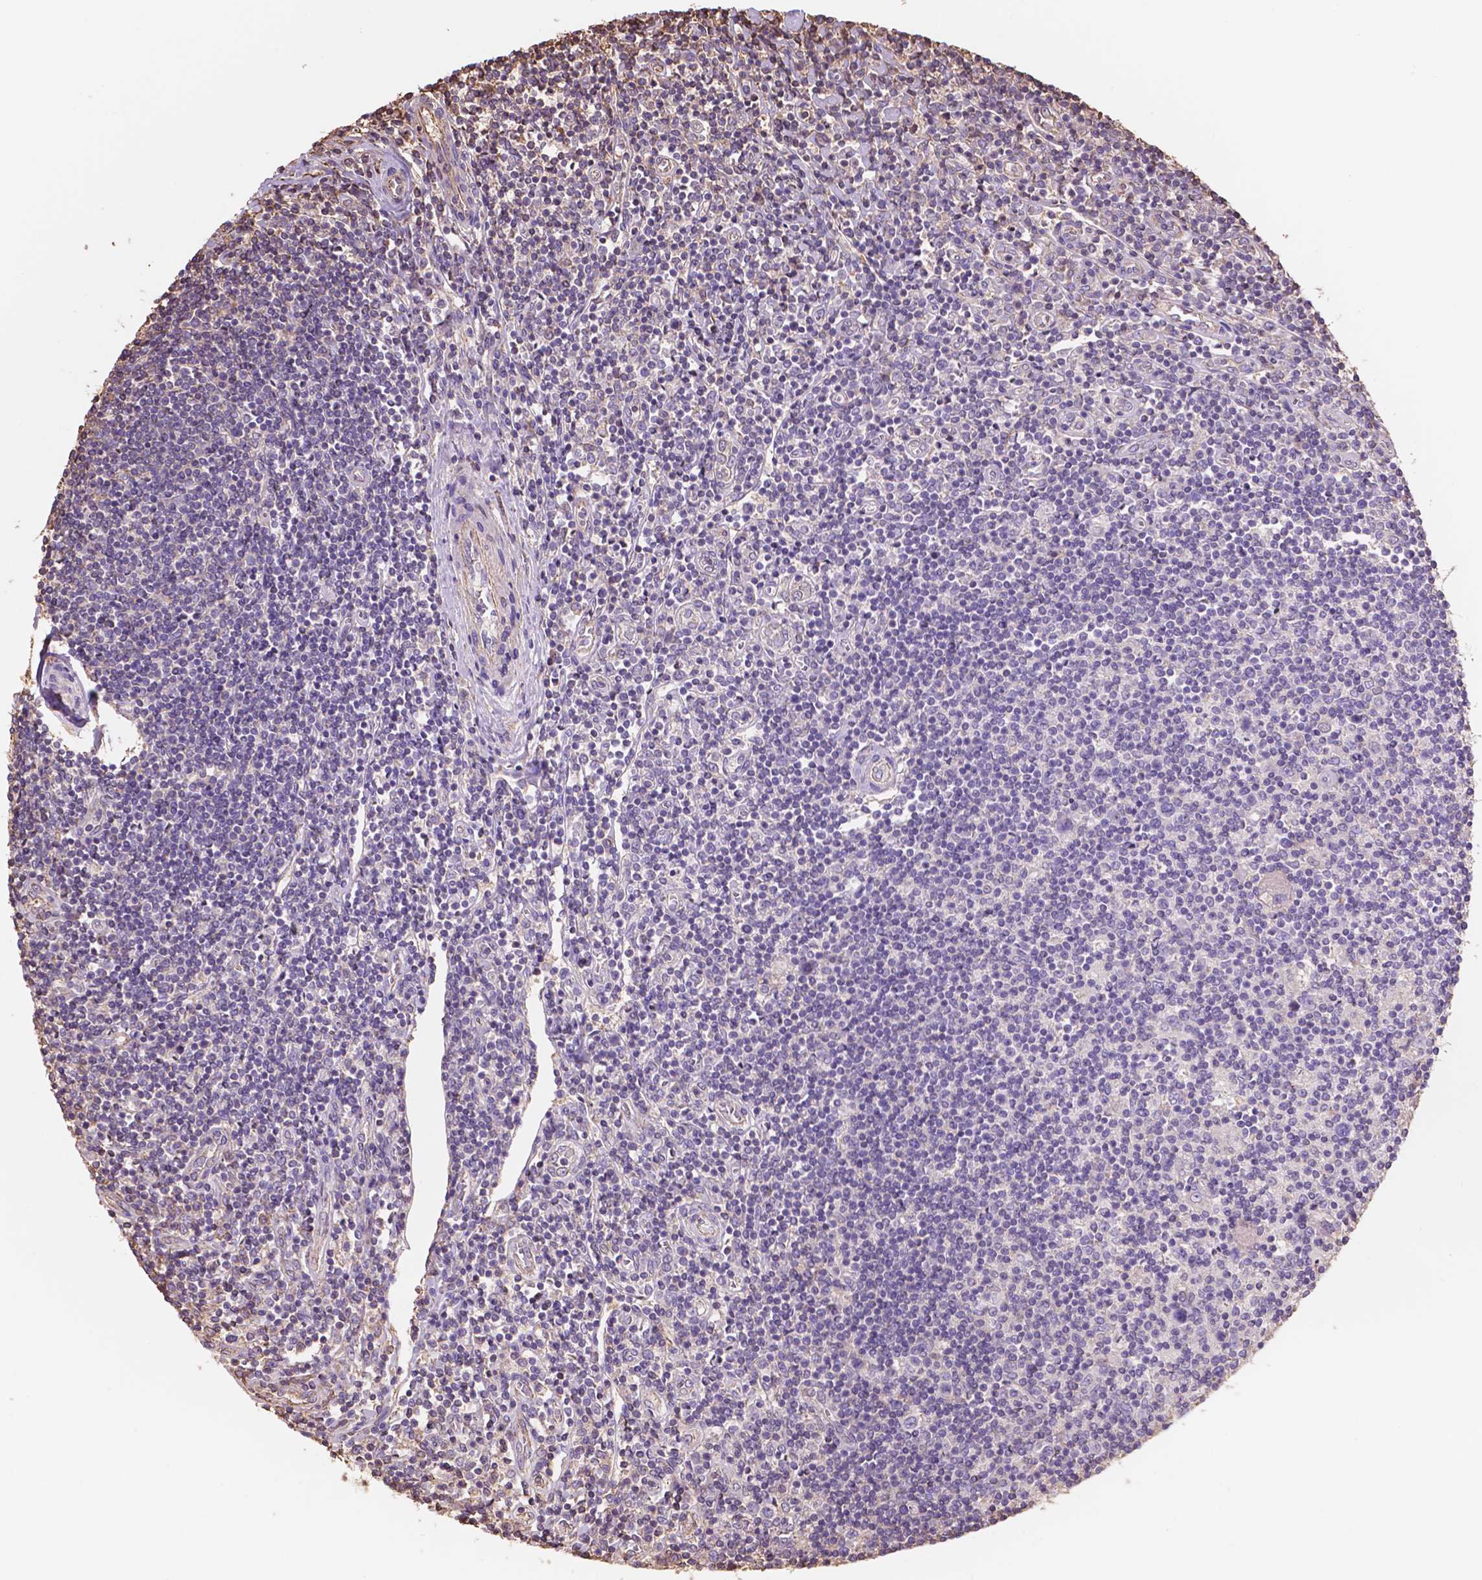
{"staining": {"intensity": "negative", "quantity": "none", "location": "none"}, "tissue": "lymphoma", "cell_type": "Tumor cells", "image_type": "cancer", "snomed": [{"axis": "morphology", "description": "Hodgkin's disease, NOS"}, {"axis": "topography", "description": "Lymph node"}], "caption": "Tumor cells are negative for brown protein staining in lymphoma. (DAB (3,3'-diaminobenzidine) immunohistochemistry (IHC) visualized using brightfield microscopy, high magnification).", "gene": "NIPA2", "patient": {"sex": "male", "age": 40}}